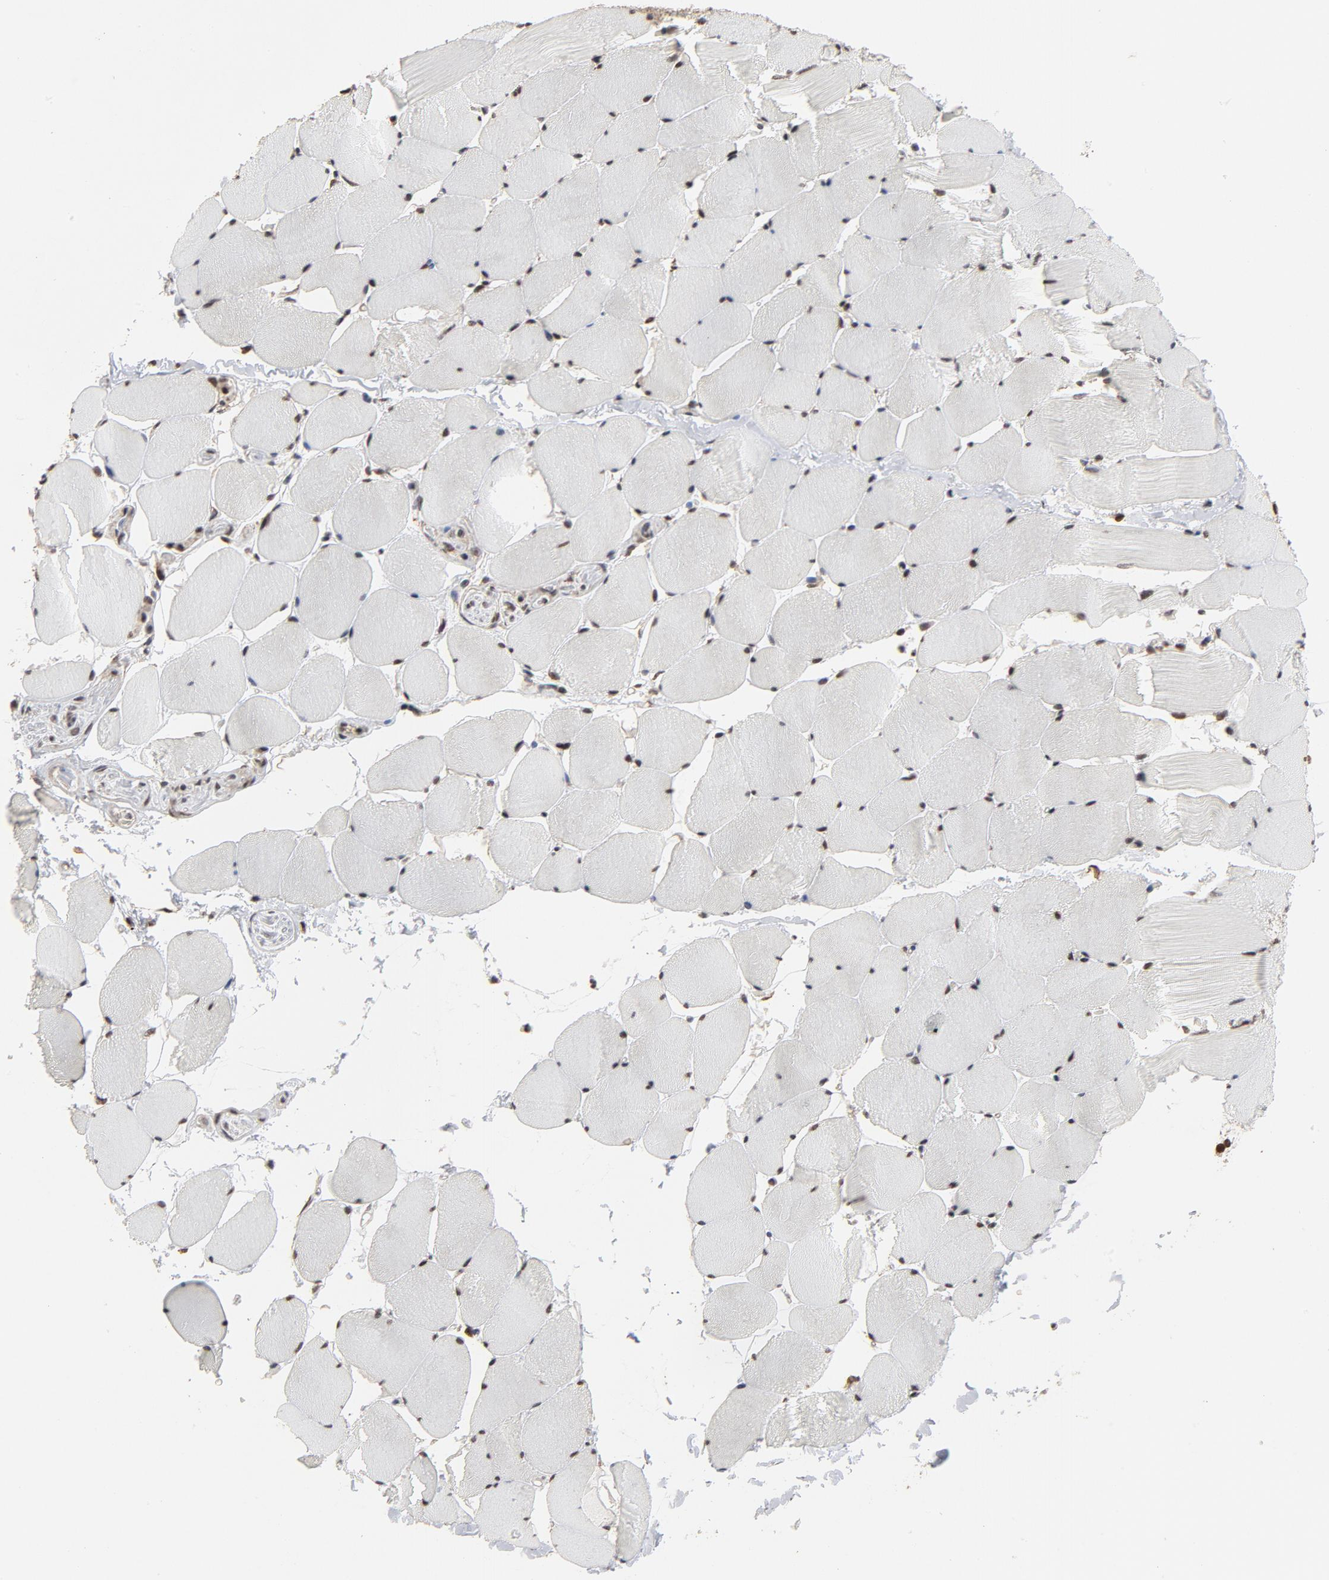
{"staining": {"intensity": "strong", "quantity": ">75%", "location": "nuclear"}, "tissue": "skeletal muscle", "cell_type": "Myocytes", "image_type": "normal", "snomed": [{"axis": "morphology", "description": "Normal tissue, NOS"}, {"axis": "topography", "description": "Skeletal muscle"}], "caption": "Immunohistochemistry micrograph of normal skeletal muscle: human skeletal muscle stained using immunohistochemistry shows high levels of strong protein expression localized specifically in the nuclear of myocytes, appearing as a nuclear brown color.", "gene": "TP53RK", "patient": {"sex": "male", "age": 62}}